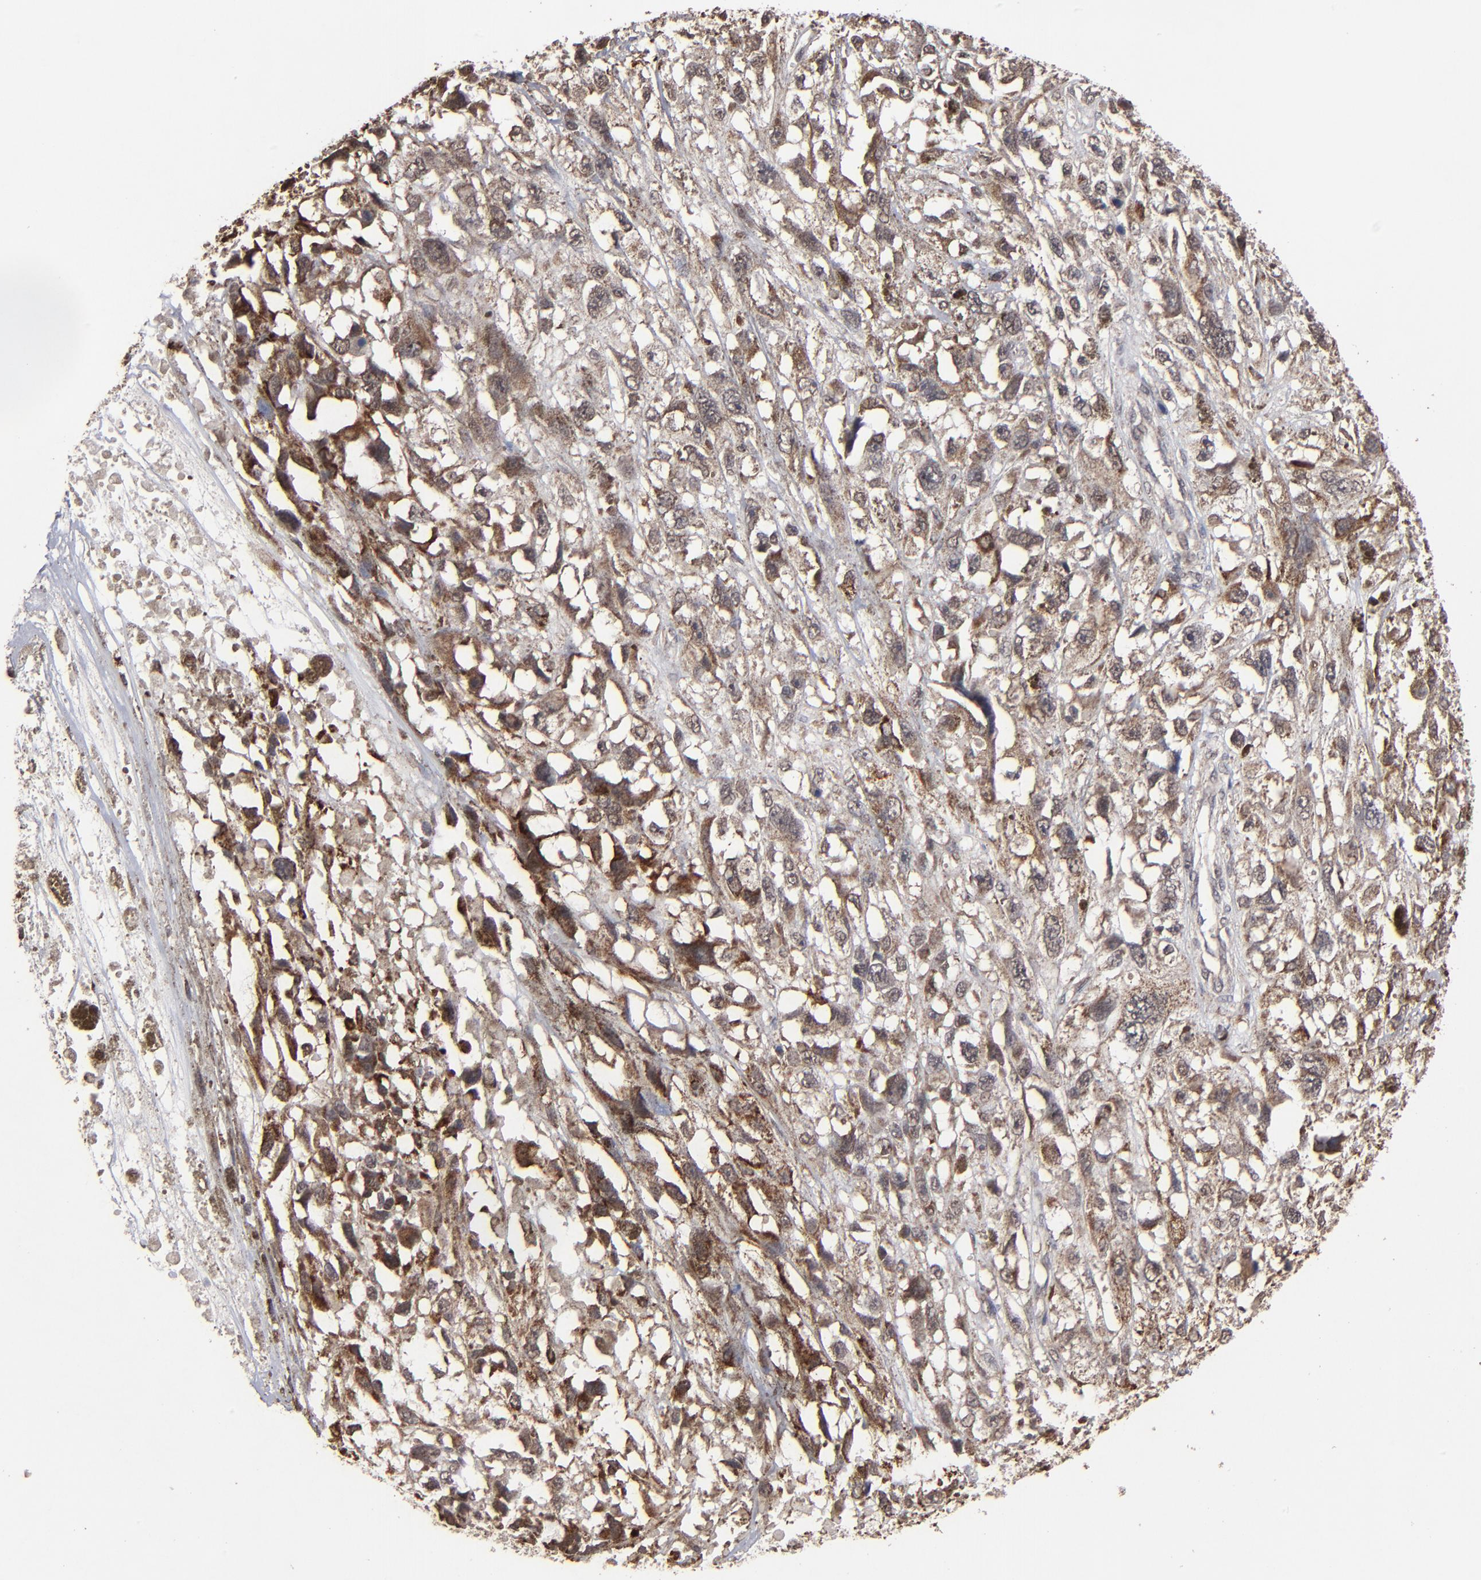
{"staining": {"intensity": "strong", "quantity": "25%-75%", "location": "cytoplasmic/membranous"}, "tissue": "melanoma", "cell_type": "Tumor cells", "image_type": "cancer", "snomed": [{"axis": "morphology", "description": "Malignant melanoma, Metastatic site"}, {"axis": "topography", "description": "Lymph node"}], "caption": "IHC image of neoplastic tissue: melanoma stained using immunohistochemistry (IHC) shows high levels of strong protein expression localized specifically in the cytoplasmic/membranous of tumor cells, appearing as a cytoplasmic/membranous brown color.", "gene": "BNIP3", "patient": {"sex": "male", "age": 59}}